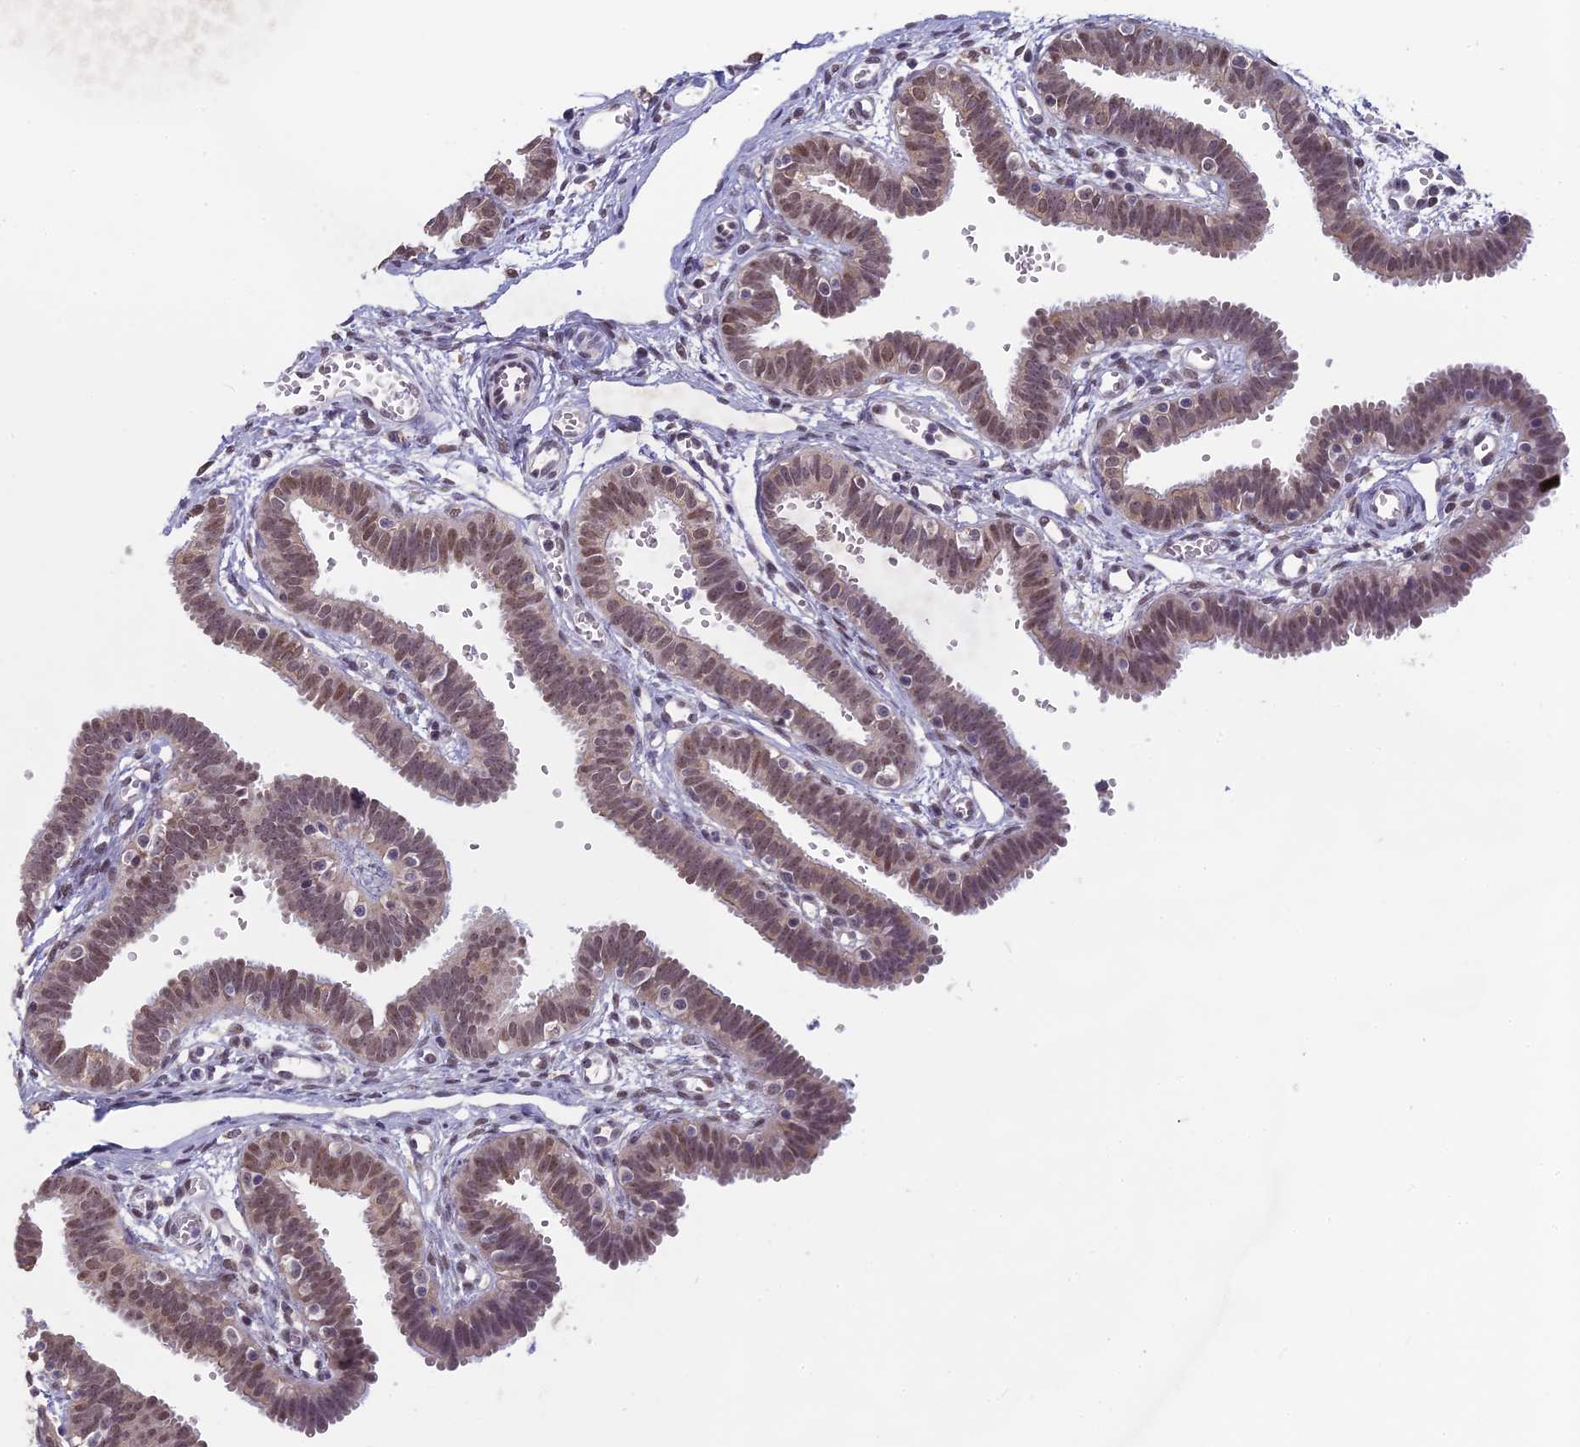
{"staining": {"intensity": "moderate", "quantity": "25%-75%", "location": "cytoplasmic/membranous,nuclear"}, "tissue": "fallopian tube", "cell_type": "Glandular cells", "image_type": "normal", "snomed": [{"axis": "morphology", "description": "Normal tissue, NOS"}, {"axis": "topography", "description": "Fallopian tube"}, {"axis": "topography", "description": "Placenta"}], "caption": "DAB (3,3'-diaminobenzidine) immunohistochemical staining of benign human fallopian tube exhibits moderate cytoplasmic/membranous,nuclear protein expression in about 25%-75% of glandular cells.", "gene": "MT", "patient": {"sex": "female", "age": 32}}